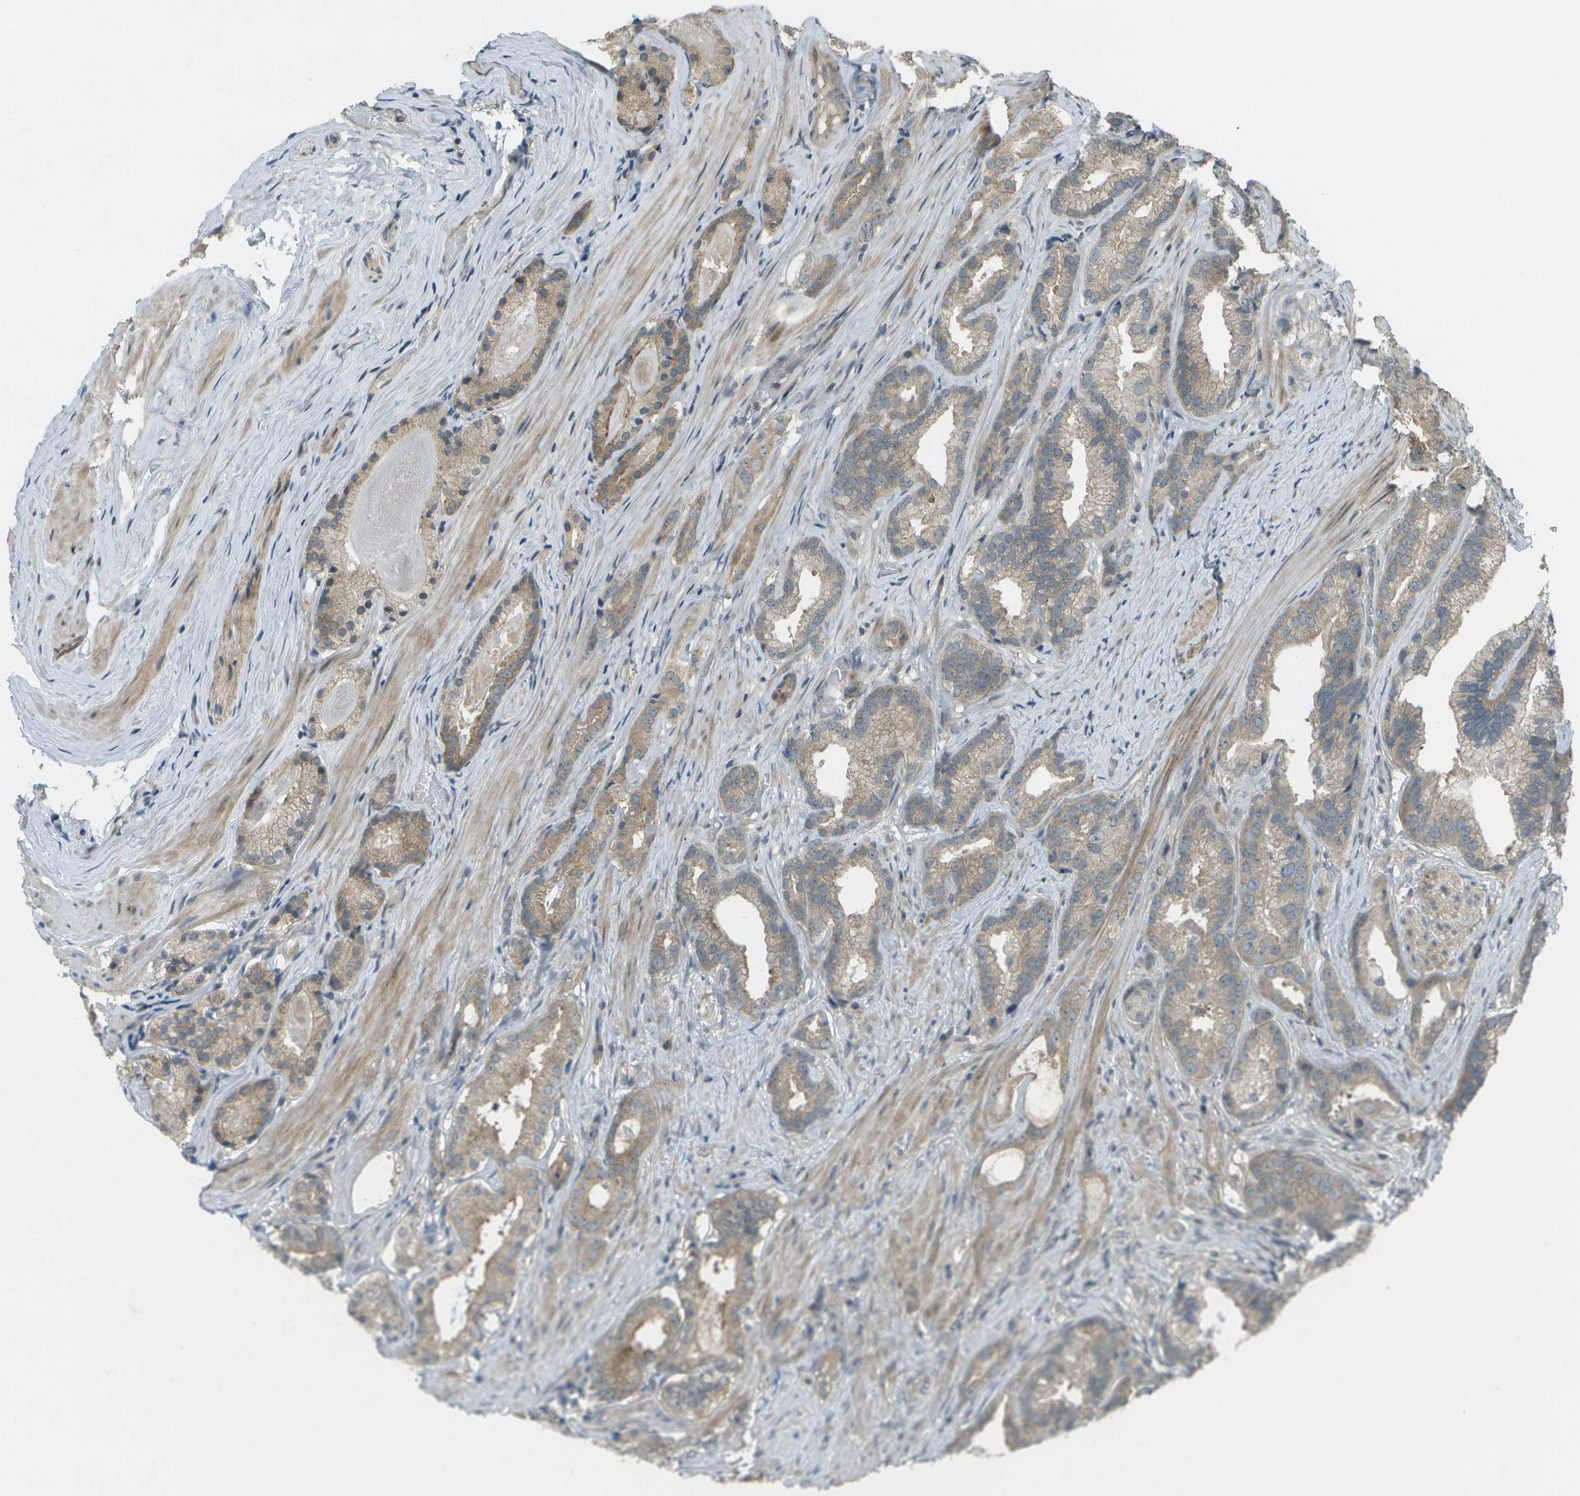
{"staining": {"intensity": "weak", "quantity": ">75%", "location": "cytoplasmic/membranous"}, "tissue": "prostate cancer", "cell_type": "Tumor cells", "image_type": "cancer", "snomed": [{"axis": "morphology", "description": "Adenocarcinoma, Low grade"}, {"axis": "topography", "description": "Prostate"}], "caption": "Immunohistochemical staining of prostate cancer reveals low levels of weak cytoplasmic/membranous staining in approximately >75% of tumor cells.", "gene": "WNK2", "patient": {"sex": "male", "age": 59}}